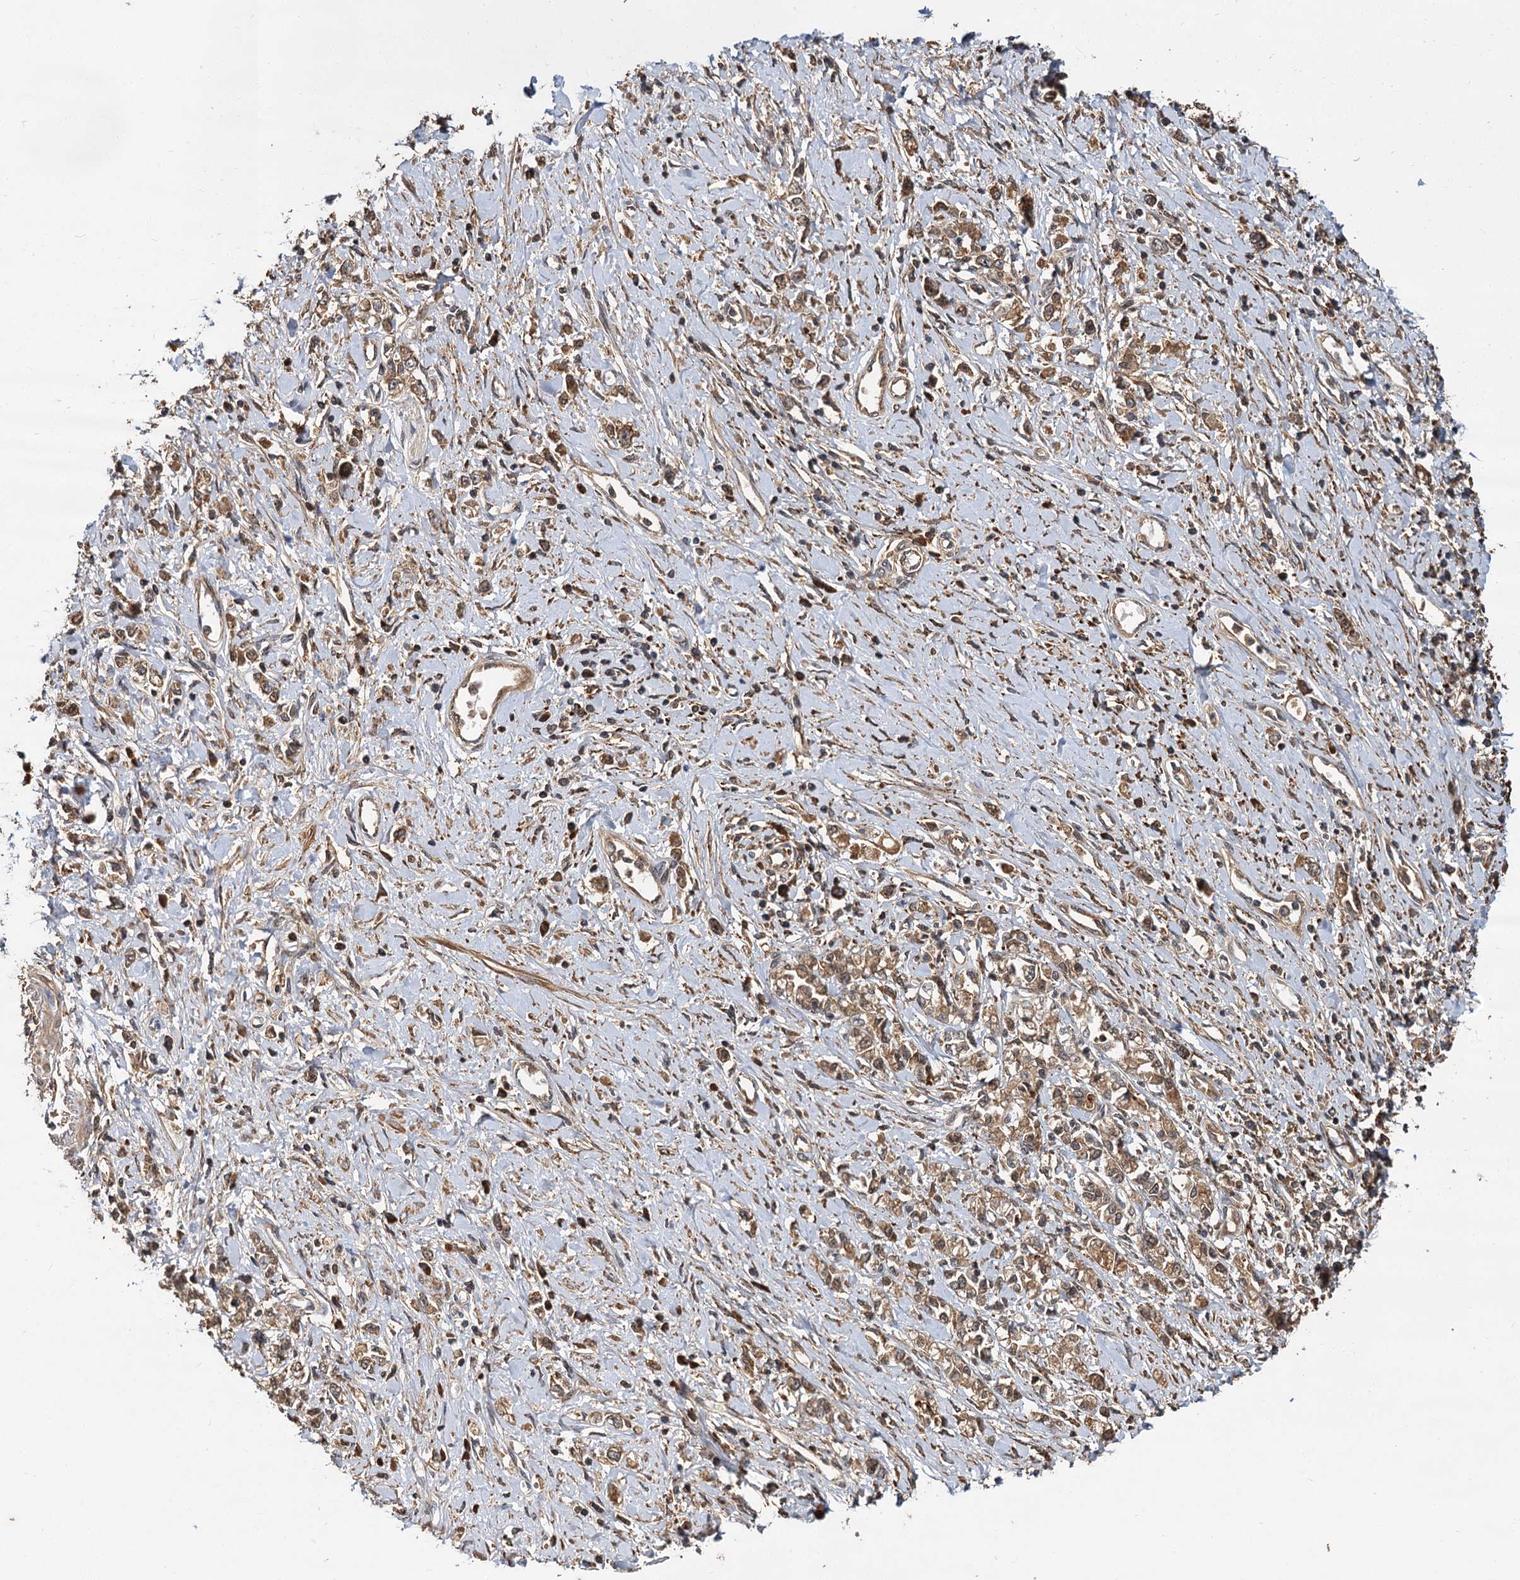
{"staining": {"intensity": "moderate", "quantity": ">75%", "location": "cytoplasmic/membranous"}, "tissue": "stomach cancer", "cell_type": "Tumor cells", "image_type": "cancer", "snomed": [{"axis": "morphology", "description": "Adenocarcinoma, NOS"}, {"axis": "topography", "description": "Stomach"}], "caption": "A medium amount of moderate cytoplasmic/membranous staining is present in about >75% of tumor cells in stomach adenocarcinoma tissue.", "gene": "MBD6", "patient": {"sex": "female", "age": 76}}